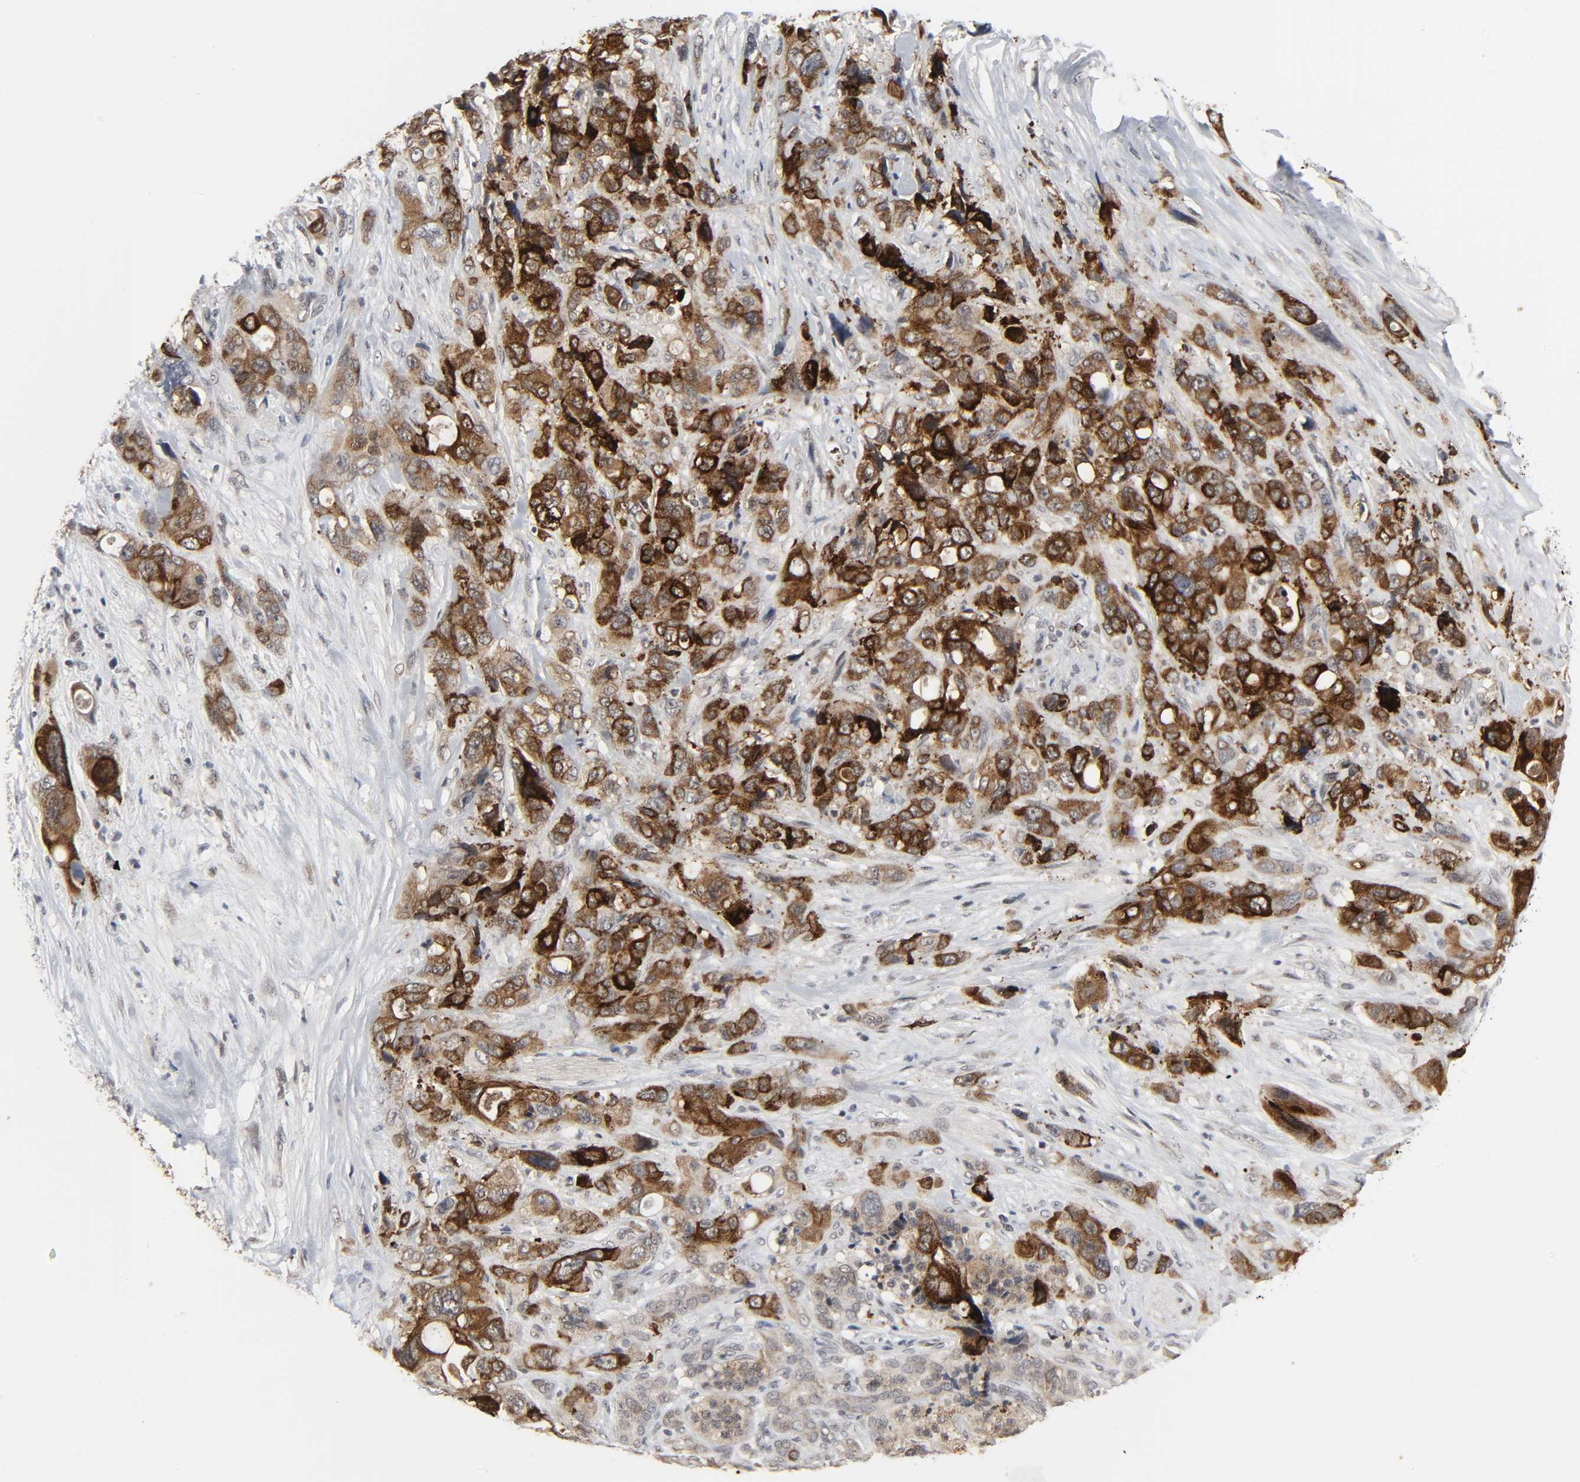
{"staining": {"intensity": "strong", "quantity": ">75%", "location": "cytoplasmic/membranous"}, "tissue": "pancreatic cancer", "cell_type": "Tumor cells", "image_type": "cancer", "snomed": [{"axis": "morphology", "description": "Adenocarcinoma, NOS"}, {"axis": "topography", "description": "Pancreas"}], "caption": "Adenocarcinoma (pancreatic) tissue shows strong cytoplasmic/membranous expression in approximately >75% of tumor cells, visualized by immunohistochemistry.", "gene": "MUC1", "patient": {"sex": "male", "age": 46}}